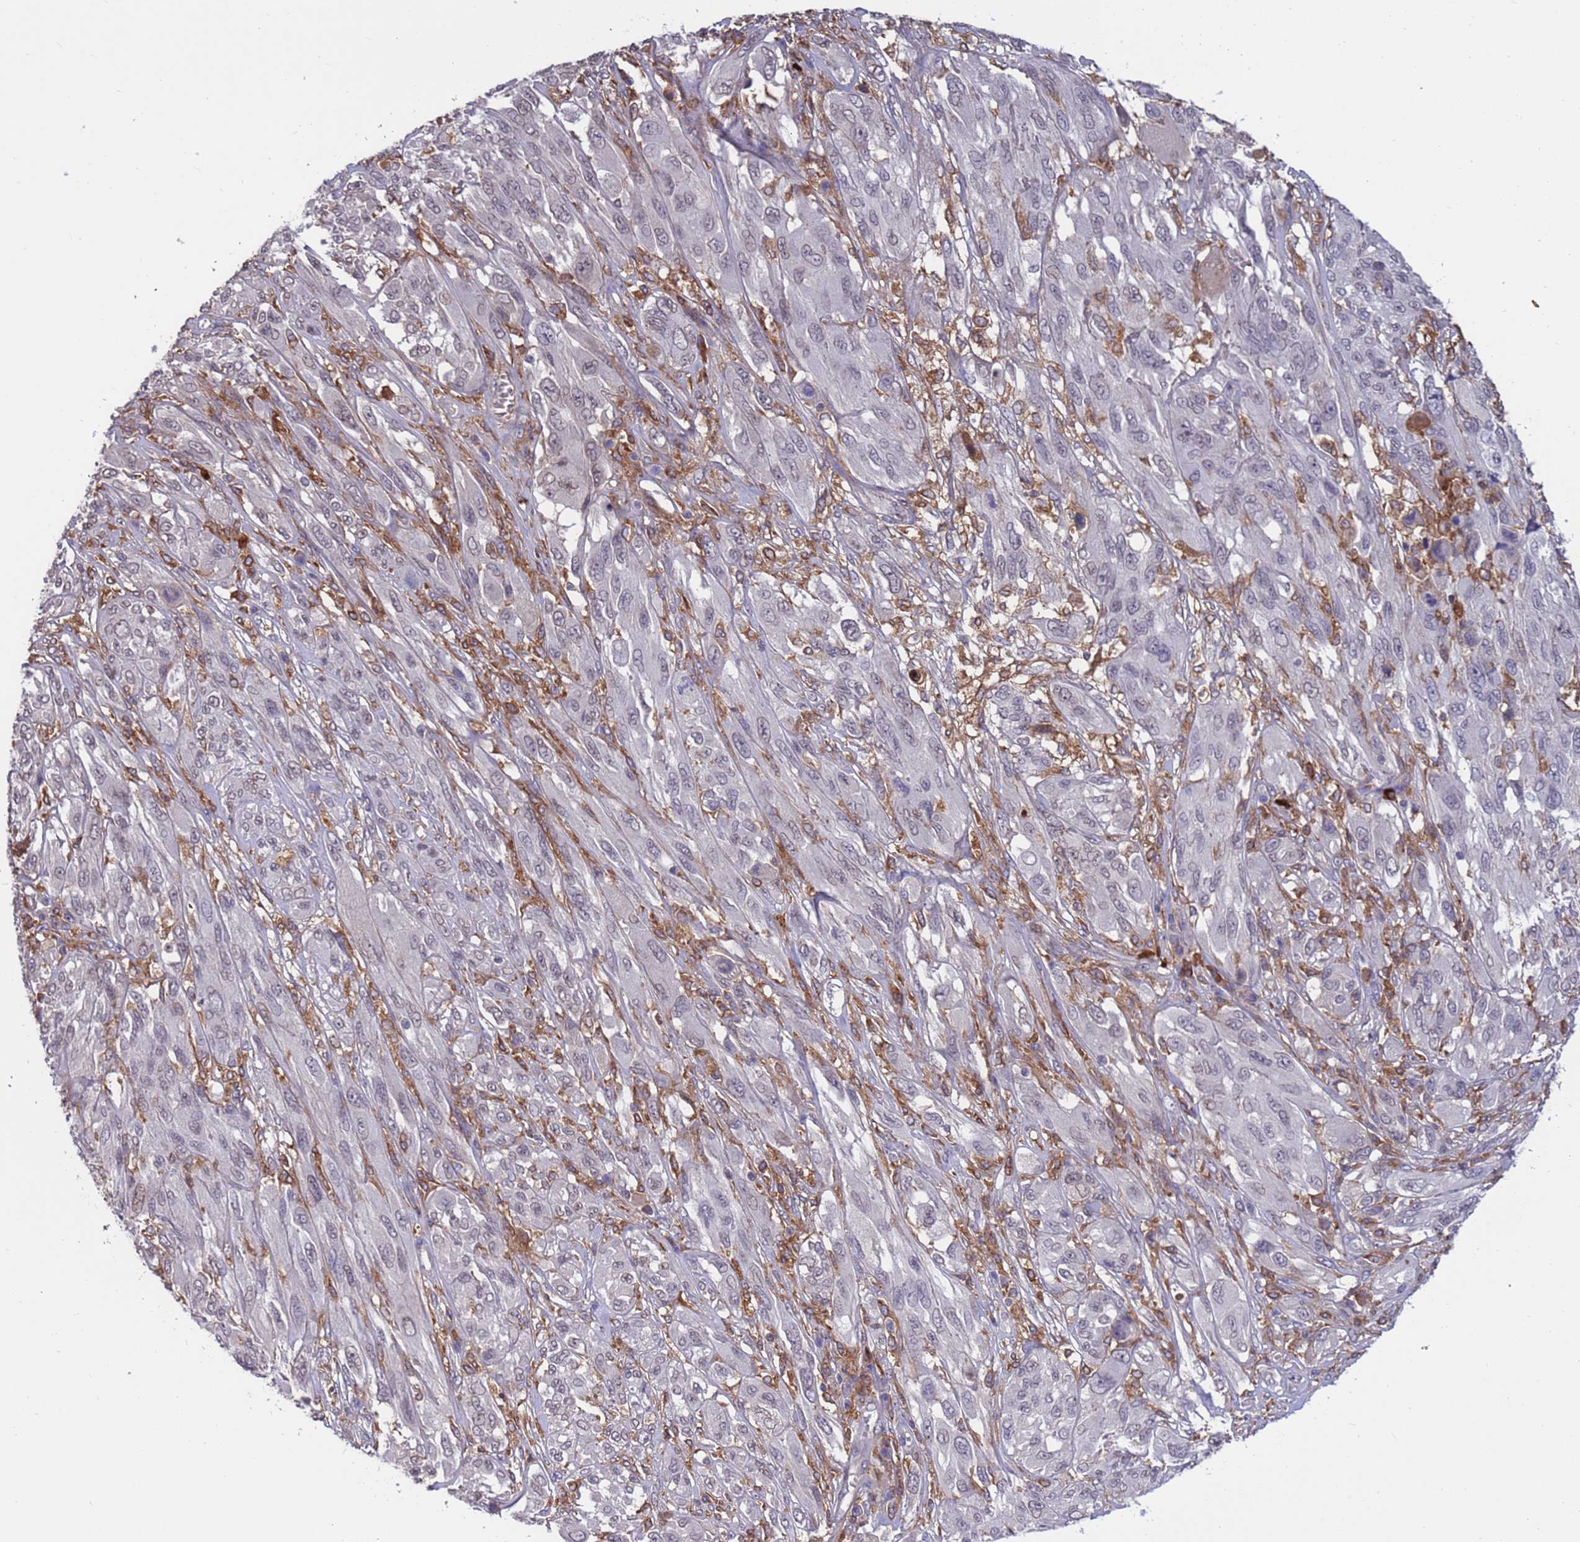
{"staining": {"intensity": "negative", "quantity": "none", "location": "none"}, "tissue": "melanoma", "cell_type": "Tumor cells", "image_type": "cancer", "snomed": [{"axis": "morphology", "description": "Malignant melanoma, NOS"}, {"axis": "topography", "description": "Skin"}], "caption": "DAB (3,3'-diaminobenzidine) immunohistochemical staining of malignant melanoma demonstrates no significant staining in tumor cells.", "gene": "AMPD3", "patient": {"sex": "female", "age": 91}}